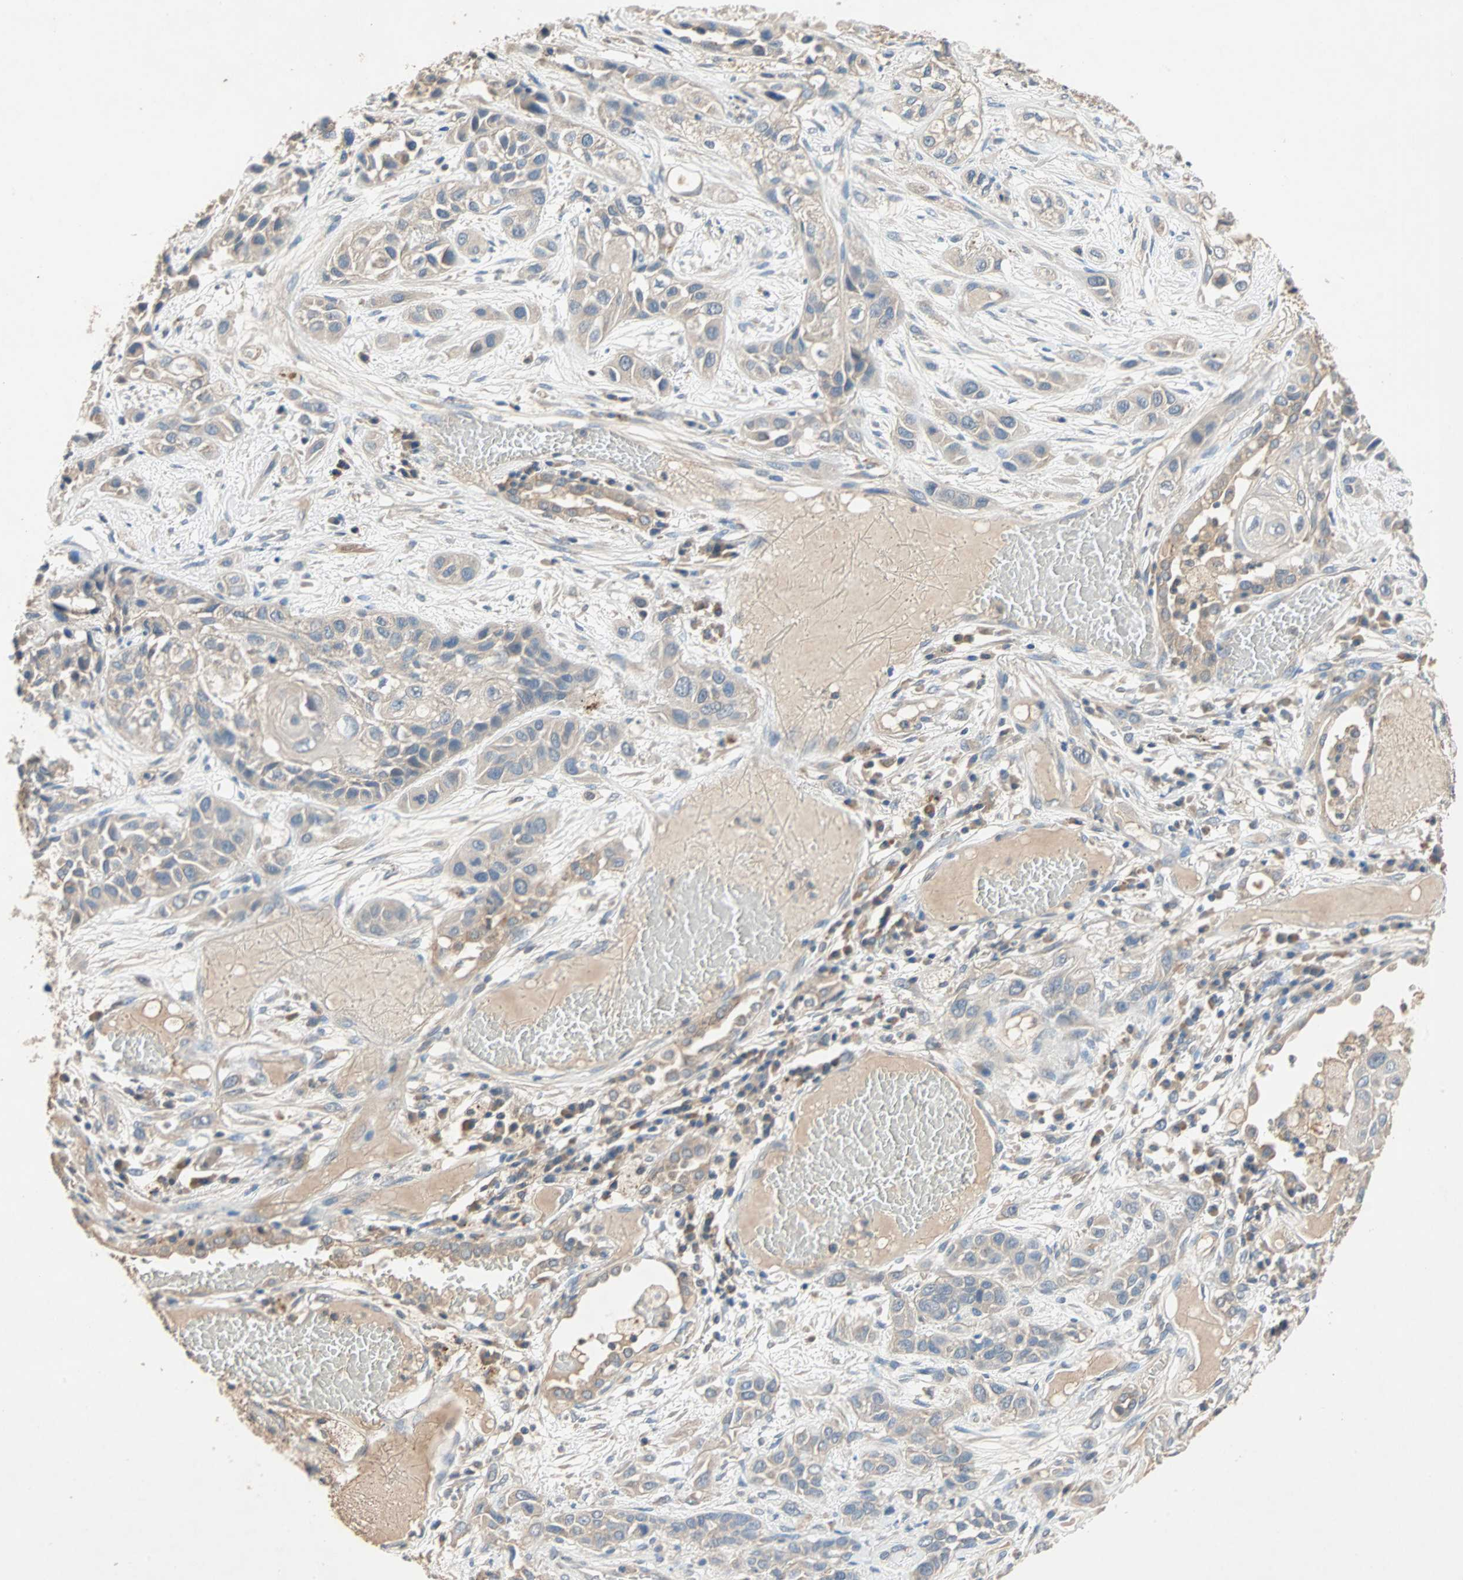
{"staining": {"intensity": "weak", "quantity": "25%-75%", "location": "cytoplasmic/membranous"}, "tissue": "lung cancer", "cell_type": "Tumor cells", "image_type": "cancer", "snomed": [{"axis": "morphology", "description": "Squamous cell carcinoma, NOS"}, {"axis": "topography", "description": "Lung"}], "caption": "There is low levels of weak cytoplasmic/membranous staining in tumor cells of squamous cell carcinoma (lung), as demonstrated by immunohistochemical staining (brown color).", "gene": "ADAP1", "patient": {"sex": "male", "age": 71}}